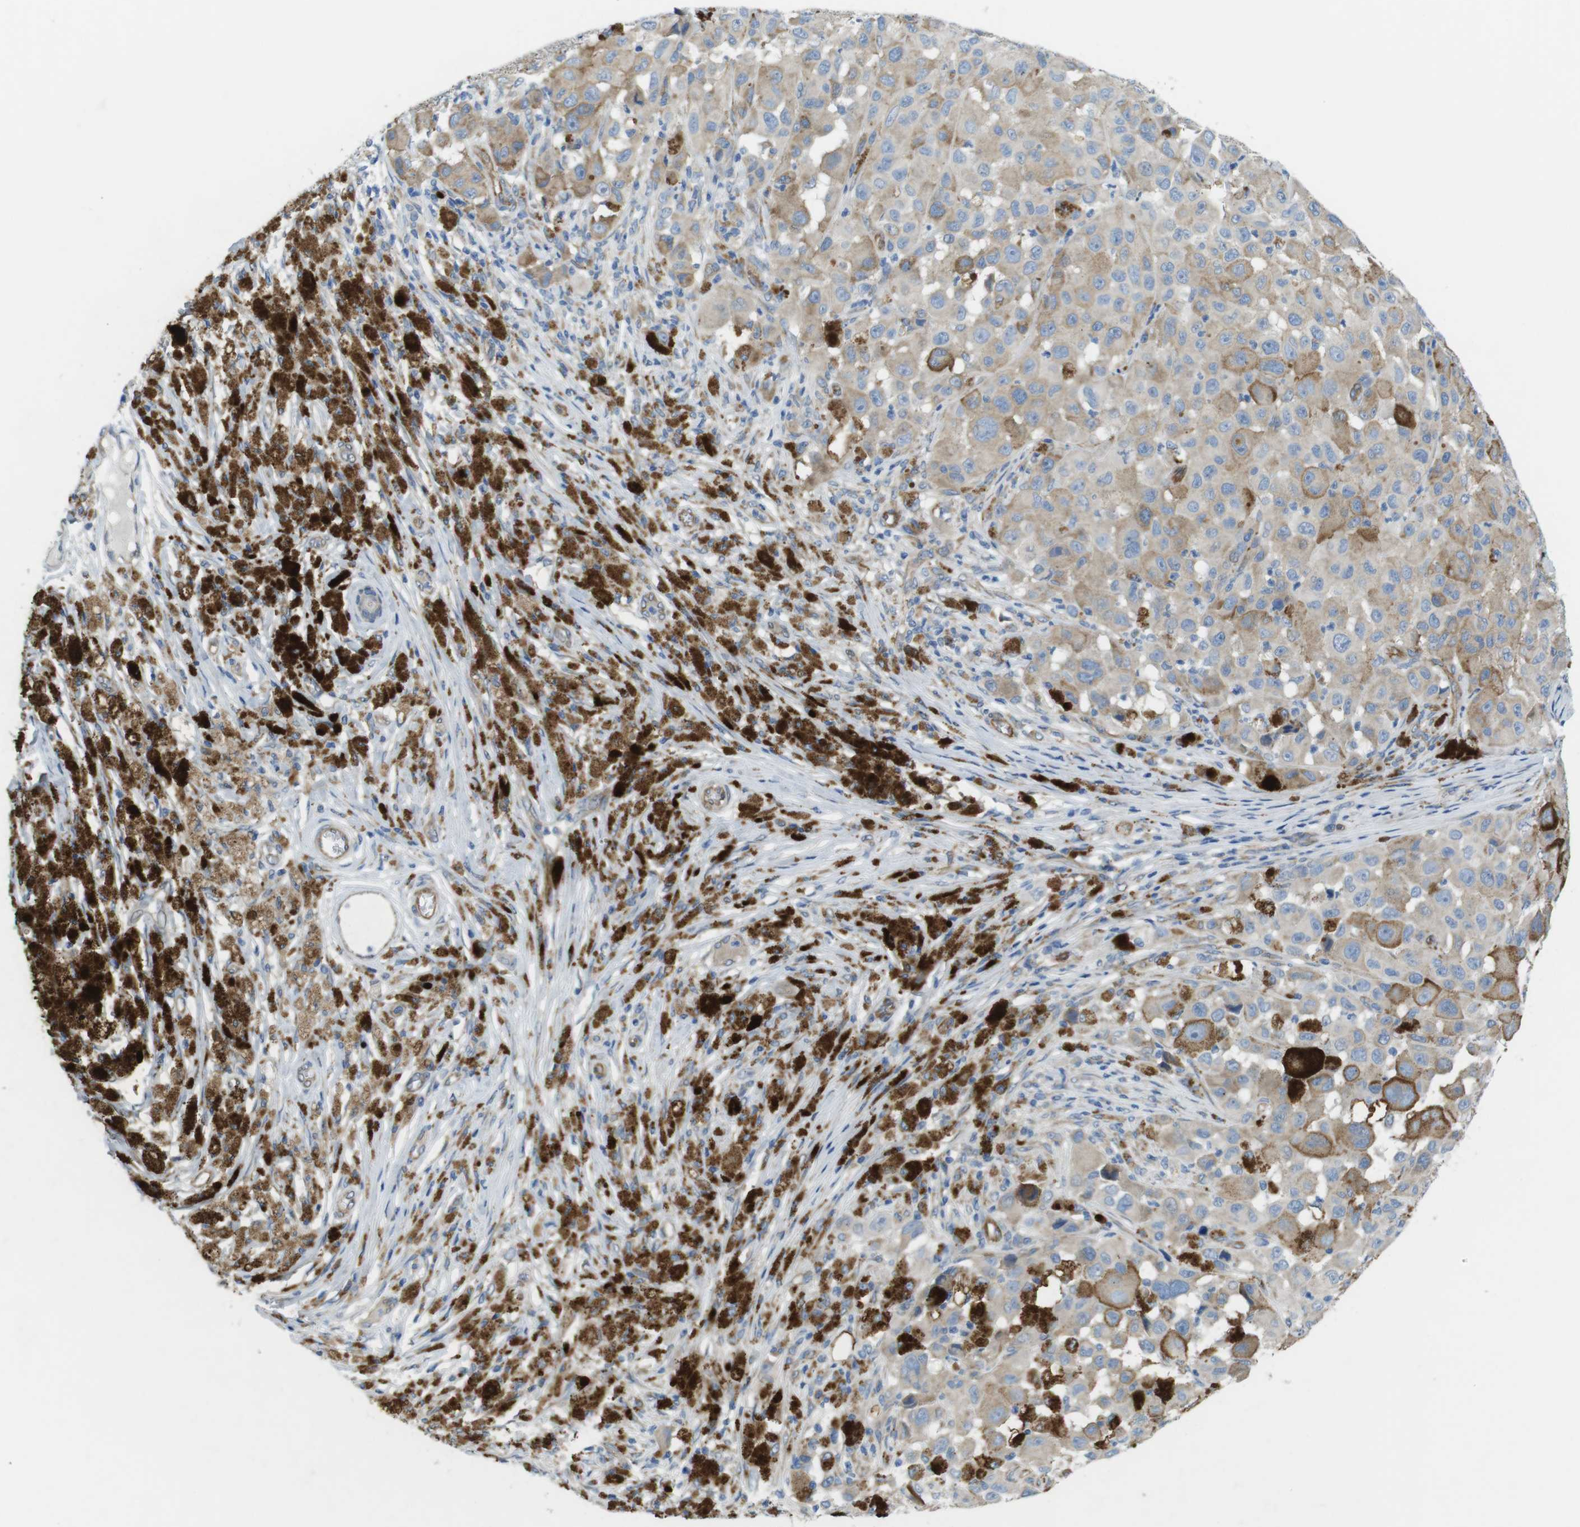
{"staining": {"intensity": "moderate", "quantity": ">75%", "location": "cytoplasmic/membranous"}, "tissue": "melanoma", "cell_type": "Tumor cells", "image_type": "cancer", "snomed": [{"axis": "morphology", "description": "Malignant melanoma, NOS"}, {"axis": "topography", "description": "Skin"}], "caption": "High-power microscopy captured an immunohistochemistry (IHC) micrograph of melanoma, revealing moderate cytoplasmic/membranous staining in approximately >75% of tumor cells.", "gene": "TMEM234", "patient": {"sex": "male", "age": 96}}